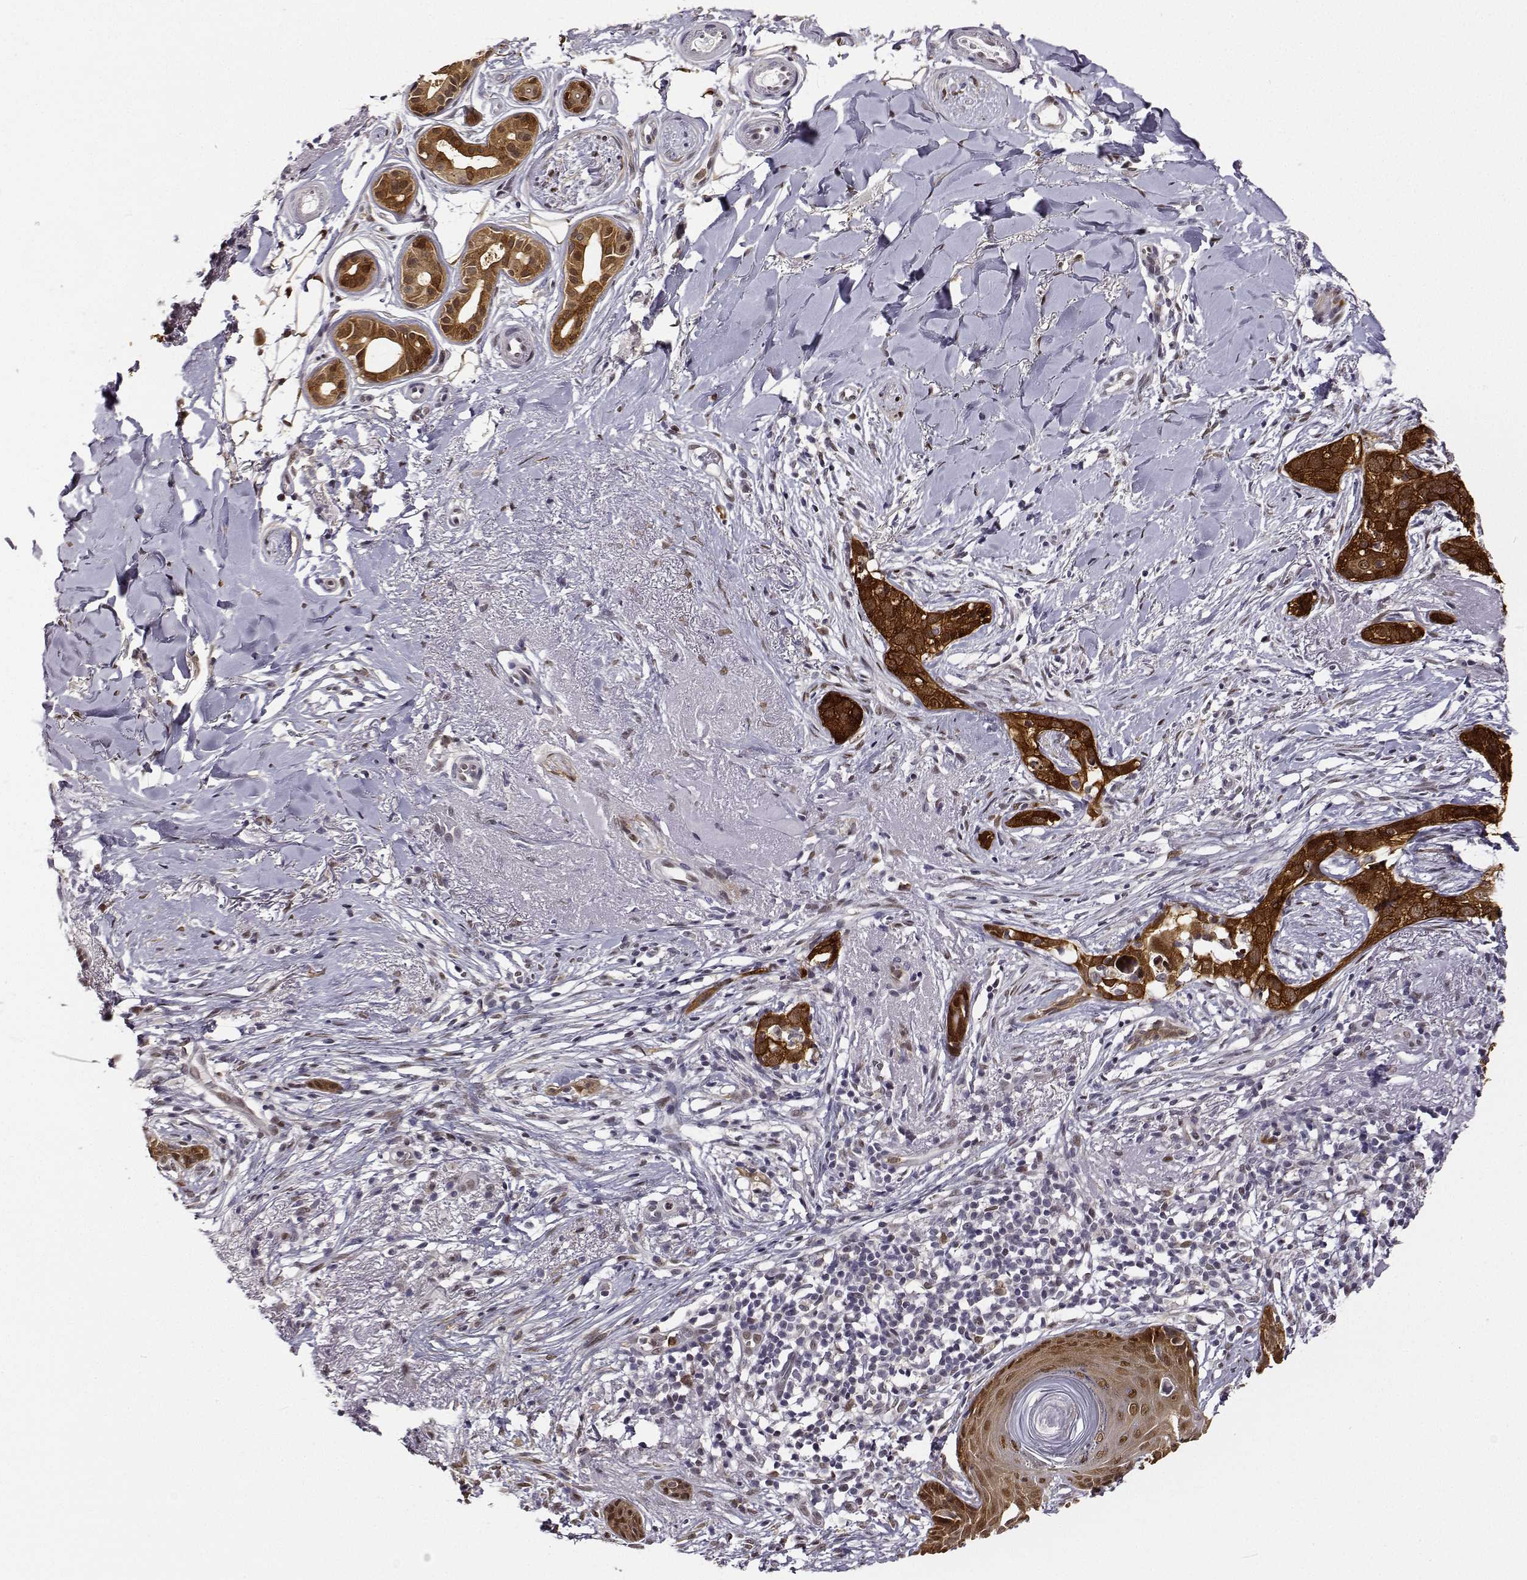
{"staining": {"intensity": "strong", "quantity": ">75%", "location": "cytoplasmic/membranous,nuclear"}, "tissue": "skin cancer", "cell_type": "Tumor cells", "image_type": "cancer", "snomed": [{"axis": "morphology", "description": "Normal tissue, NOS"}, {"axis": "morphology", "description": "Basal cell carcinoma"}, {"axis": "topography", "description": "Skin"}], "caption": "Skin basal cell carcinoma stained with DAB IHC shows high levels of strong cytoplasmic/membranous and nuclear expression in approximately >75% of tumor cells.", "gene": "PHGDH", "patient": {"sex": "male", "age": 84}}